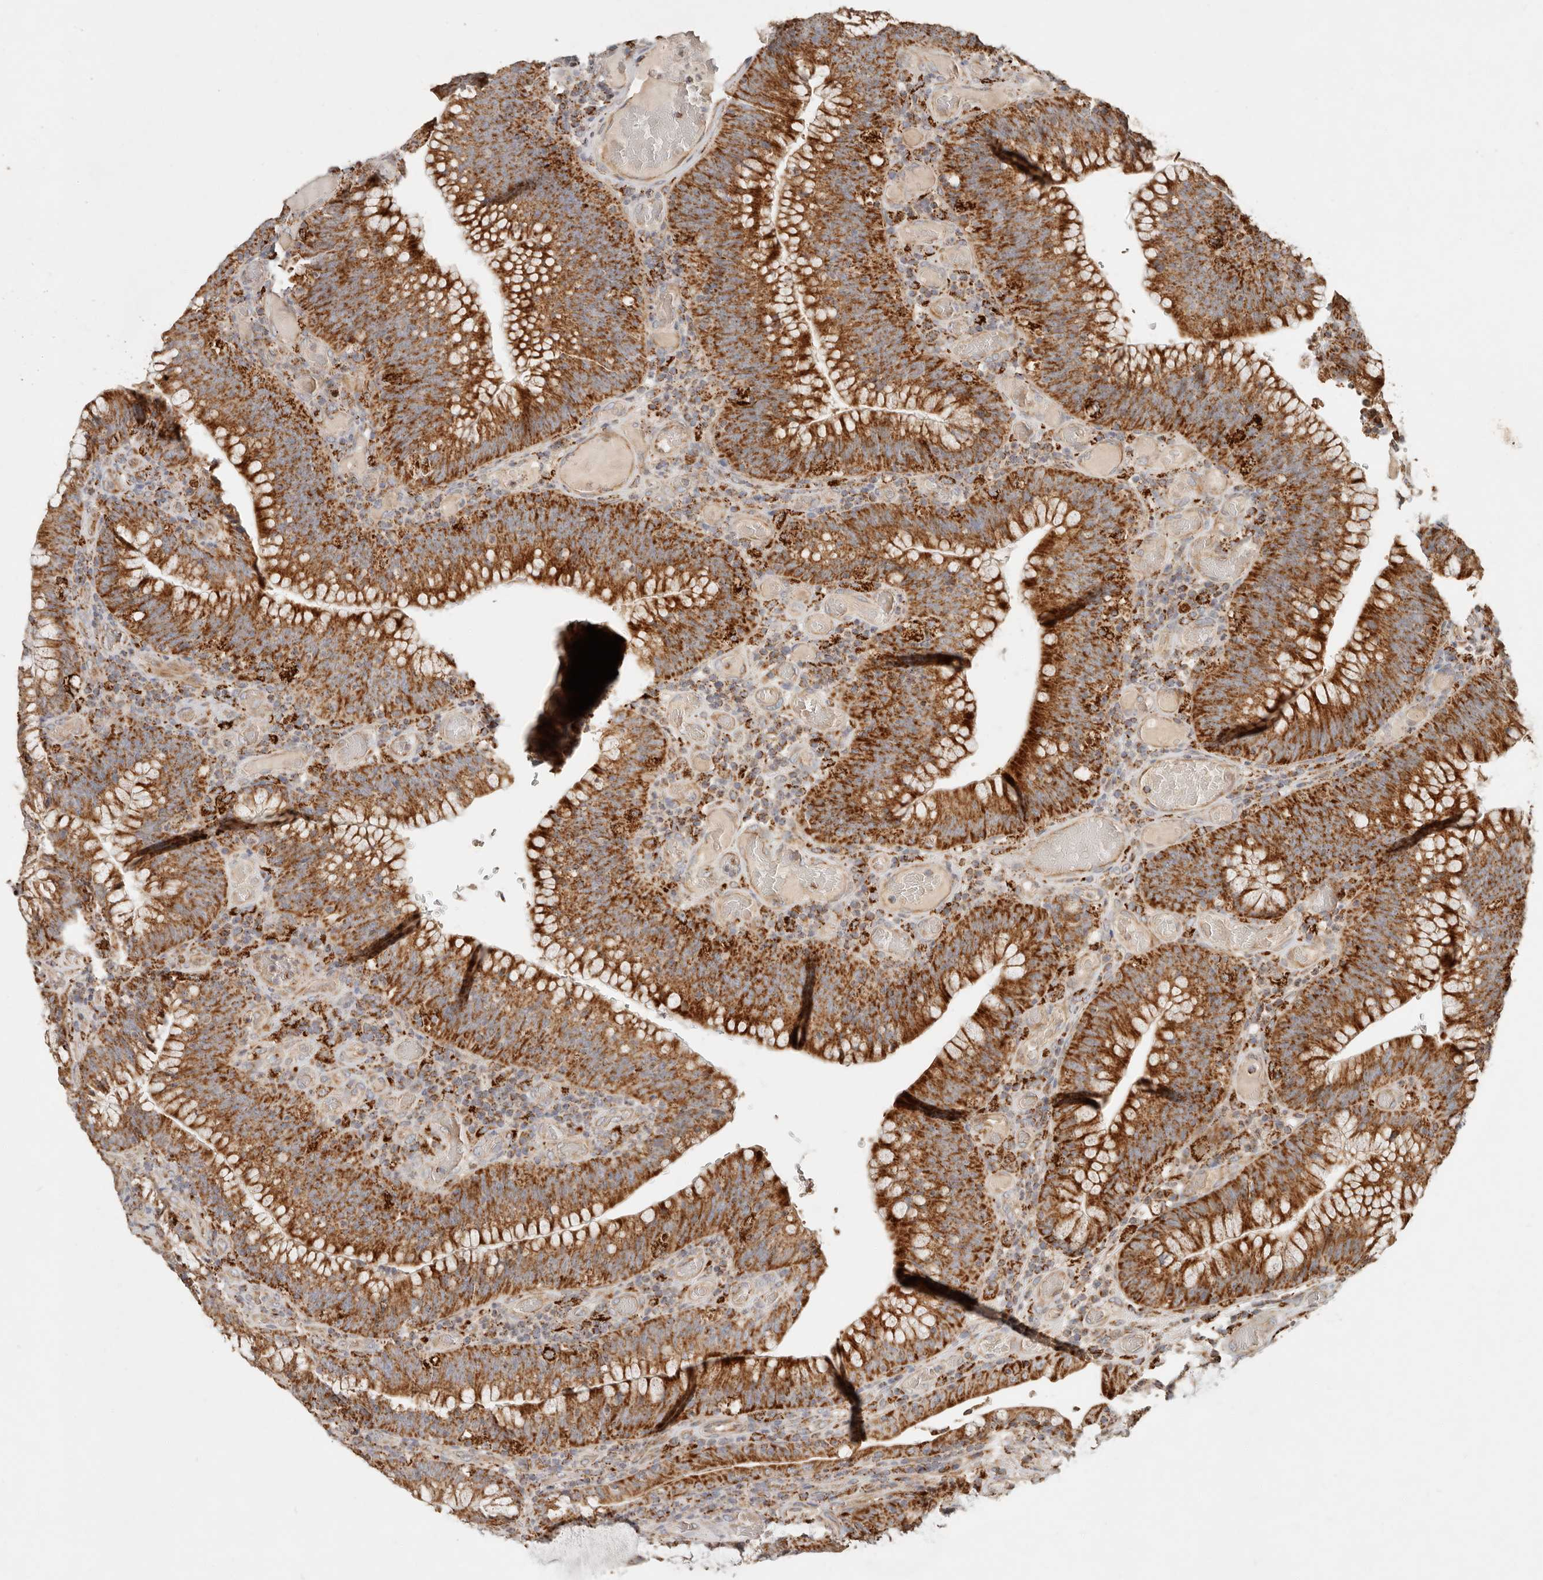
{"staining": {"intensity": "strong", "quantity": ">75%", "location": "cytoplasmic/membranous"}, "tissue": "colorectal cancer", "cell_type": "Tumor cells", "image_type": "cancer", "snomed": [{"axis": "morphology", "description": "Normal tissue, NOS"}, {"axis": "topography", "description": "Colon"}], "caption": "IHC image of human colorectal cancer stained for a protein (brown), which reveals high levels of strong cytoplasmic/membranous expression in about >75% of tumor cells.", "gene": "ARHGEF10L", "patient": {"sex": "female", "age": 82}}